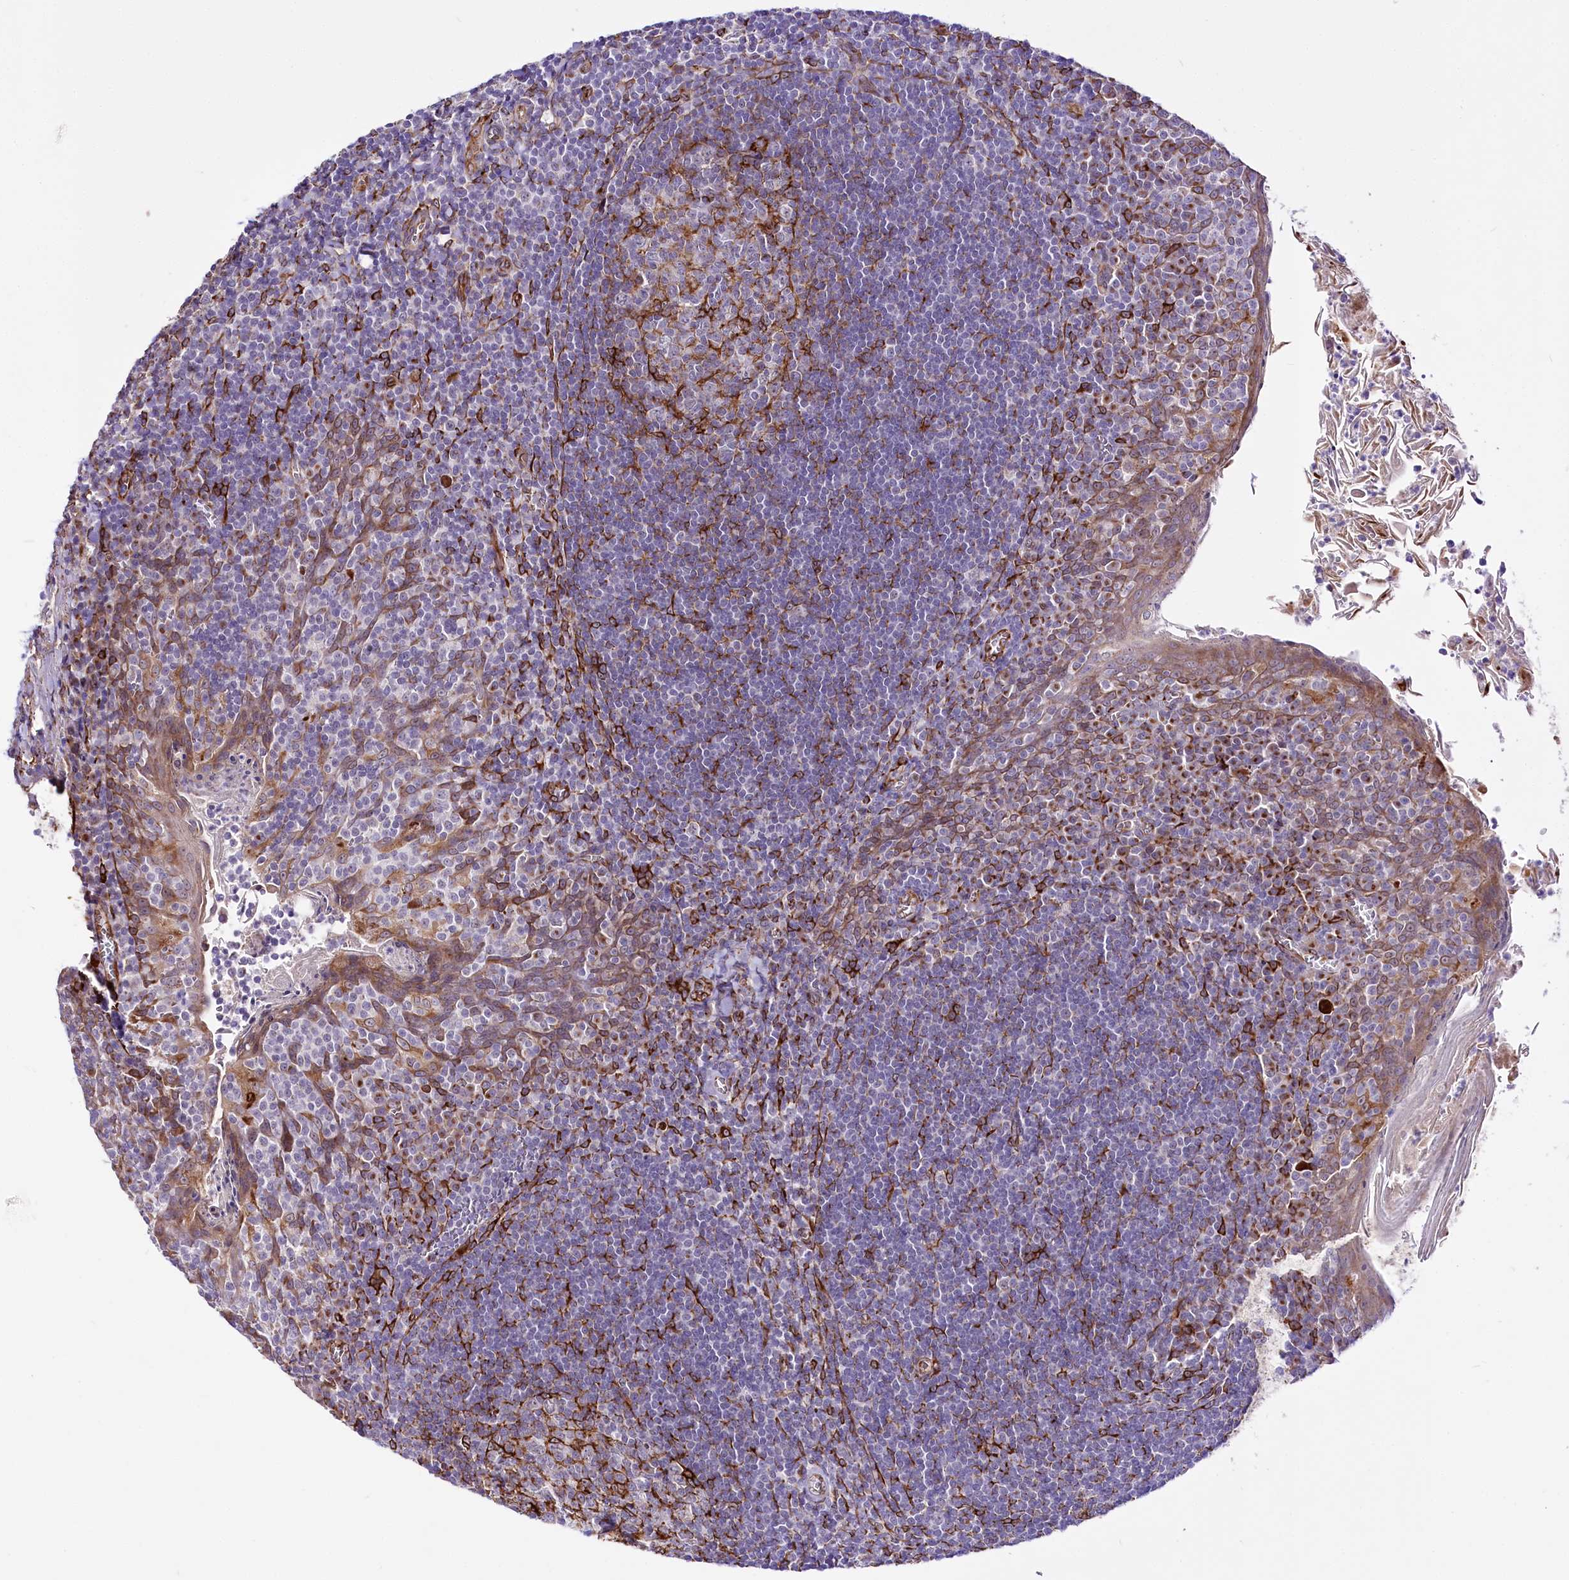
{"staining": {"intensity": "moderate", "quantity": "<25%", "location": "cytoplasmic/membranous"}, "tissue": "tonsil", "cell_type": "Germinal center cells", "image_type": "normal", "snomed": [{"axis": "morphology", "description": "Normal tissue, NOS"}, {"axis": "topography", "description": "Tonsil"}], "caption": "This is an image of immunohistochemistry (IHC) staining of benign tonsil, which shows moderate expression in the cytoplasmic/membranous of germinal center cells.", "gene": "WWC1", "patient": {"sex": "male", "age": 27}}